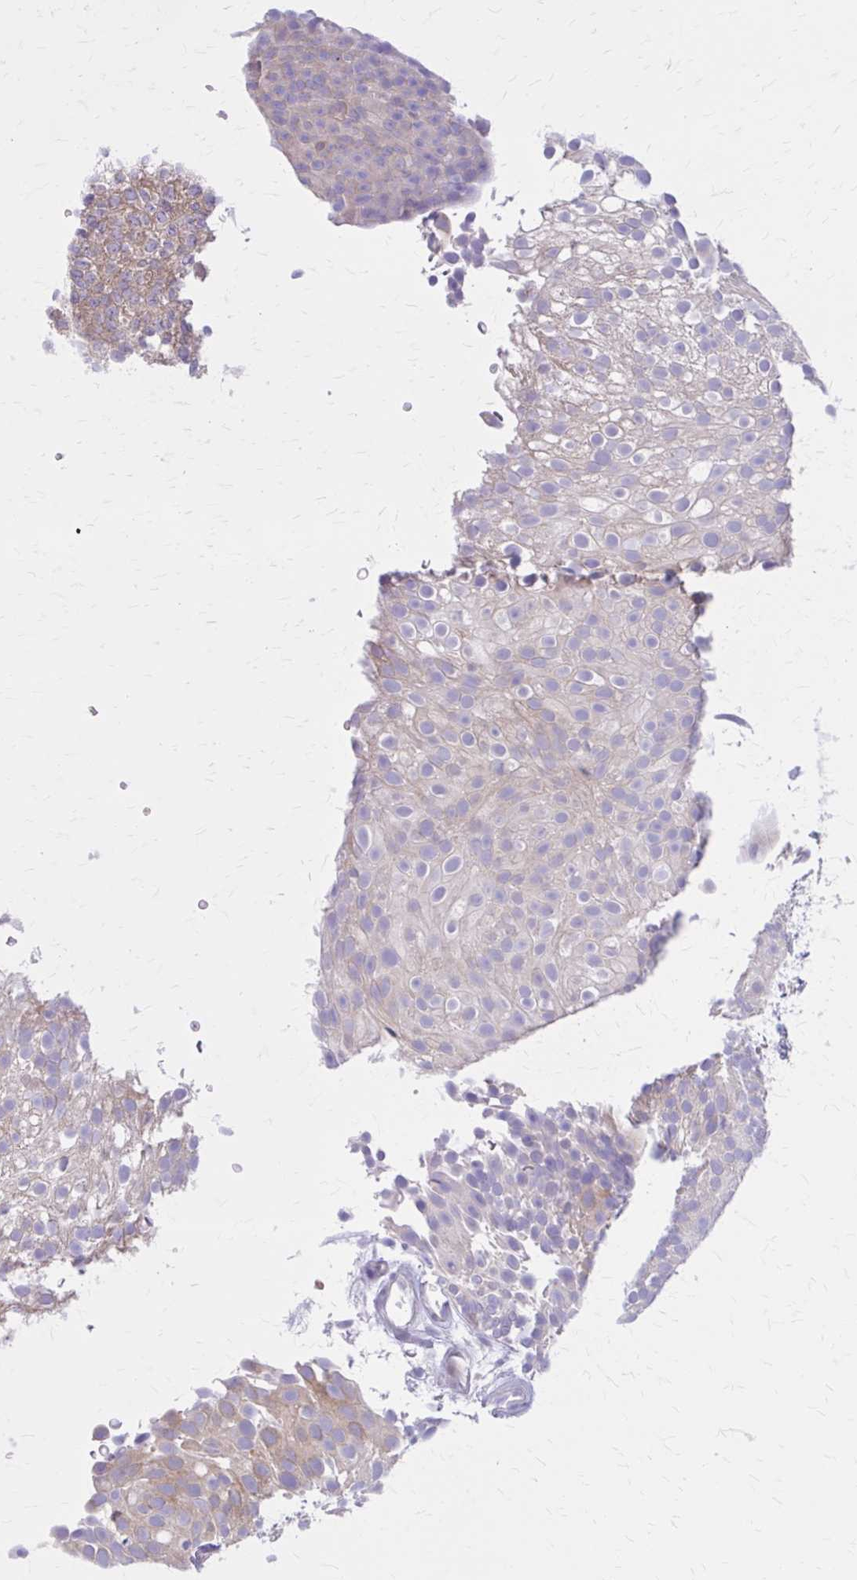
{"staining": {"intensity": "weak", "quantity": "<25%", "location": "cytoplasmic/membranous"}, "tissue": "urothelial cancer", "cell_type": "Tumor cells", "image_type": "cancer", "snomed": [{"axis": "morphology", "description": "Urothelial carcinoma, Low grade"}, {"axis": "topography", "description": "Urinary bladder"}], "caption": "A photomicrograph of human urothelial carcinoma (low-grade) is negative for staining in tumor cells. (DAB (3,3'-diaminobenzidine) immunohistochemistry (IHC) with hematoxylin counter stain).", "gene": "PITPNM1", "patient": {"sex": "male", "age": 78}}